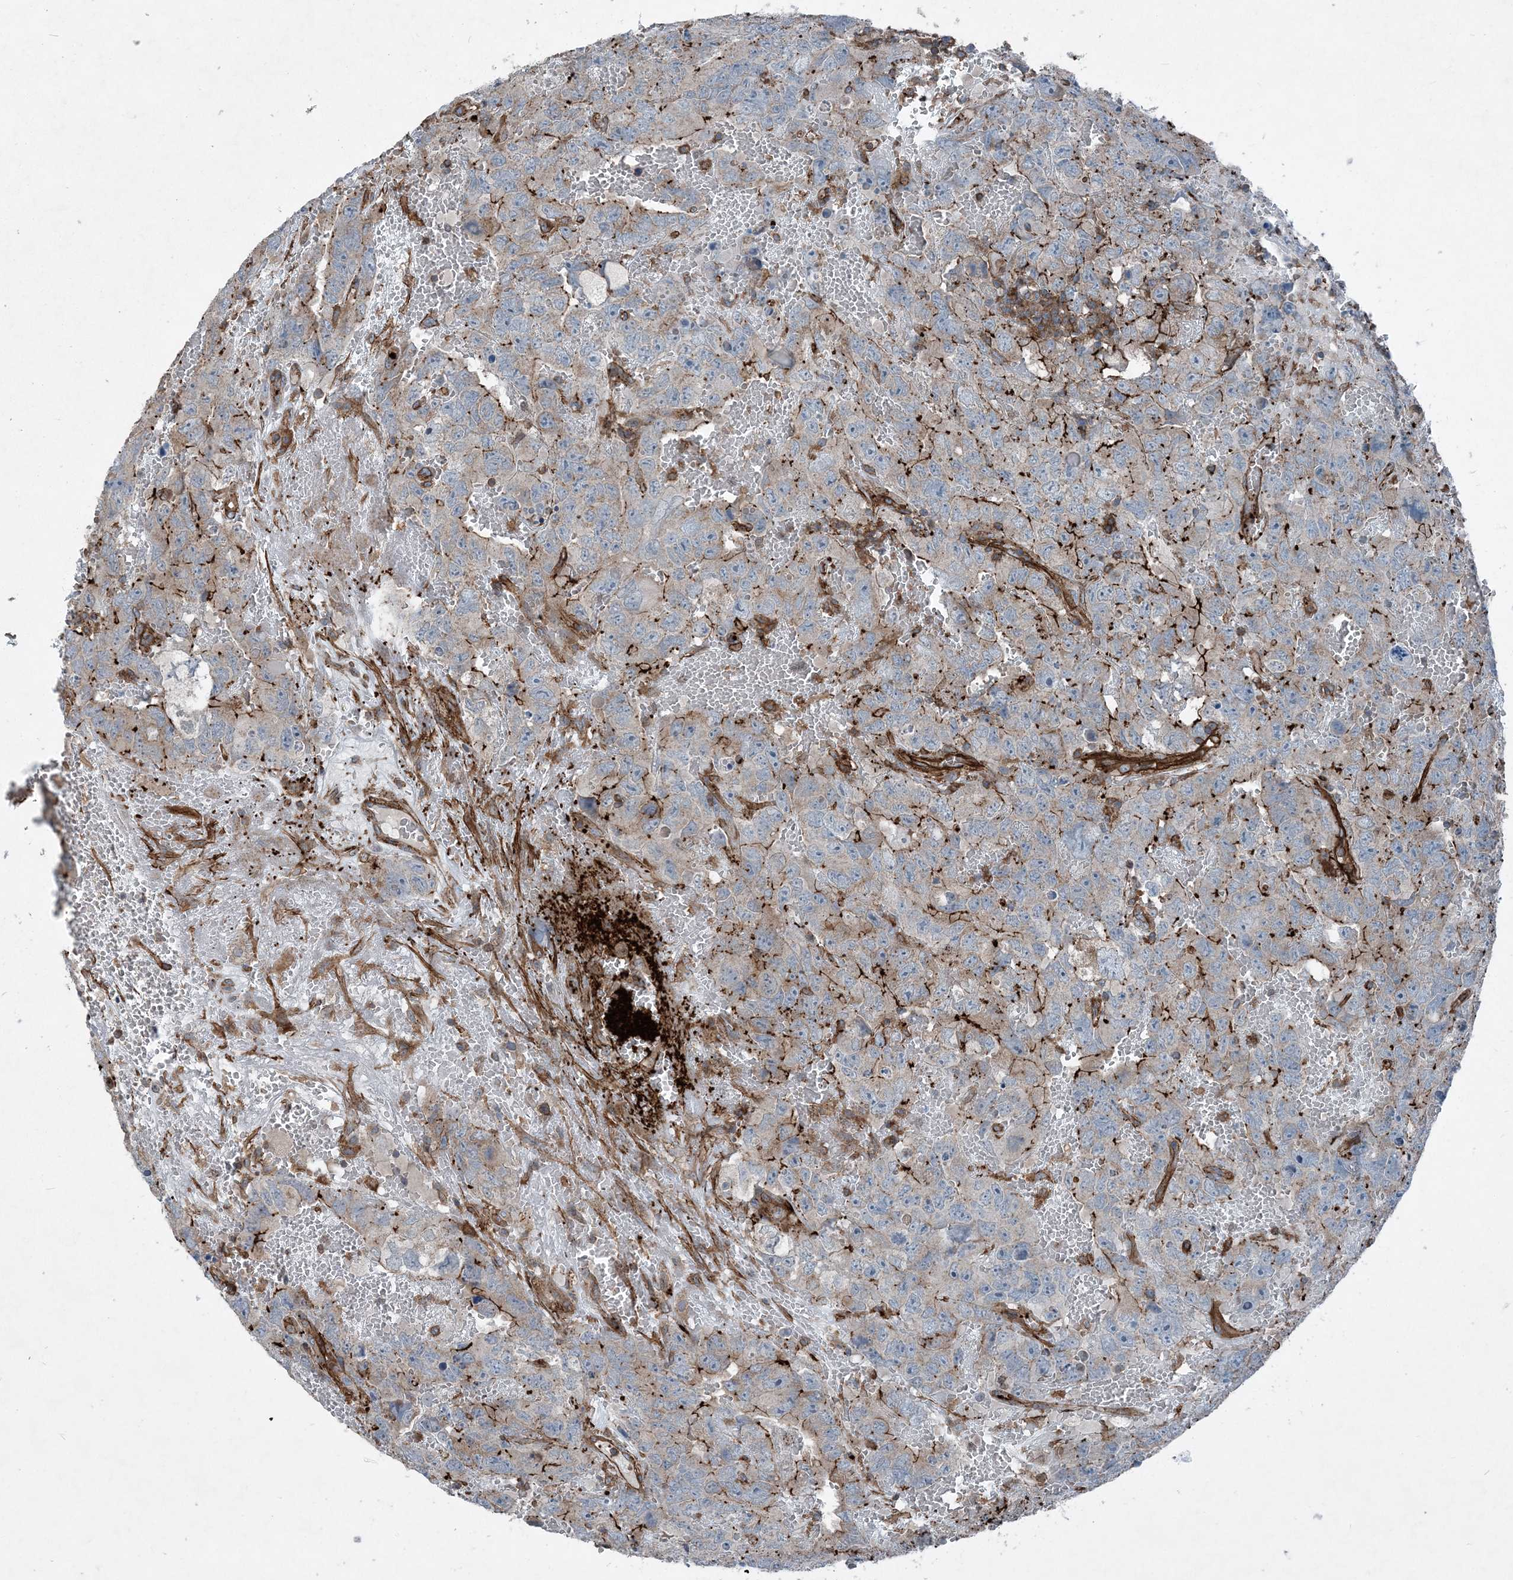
{"staining": {"intensity": "strong", "quantity": "<25%", "location": "cytoplasmic/membranous"}, "tissue": "testis cancer", "cell_type": "Tumor cells", "image_type": "cancer", "snomed": [{"axis": "morphology", "description": "Carcinoma, Embryonal, NOS"}, {"axis": "topography", "description": "Testis"}], "caption": "This is a histology image of immunohistochemistry (IHC) staining of testis embryonal carcinoma, which shows strong positivity in the cytoplasmic/membranous of tumor cells.", "gene": "DGUOK", "patient": {"sex": "male", "age": 45}}